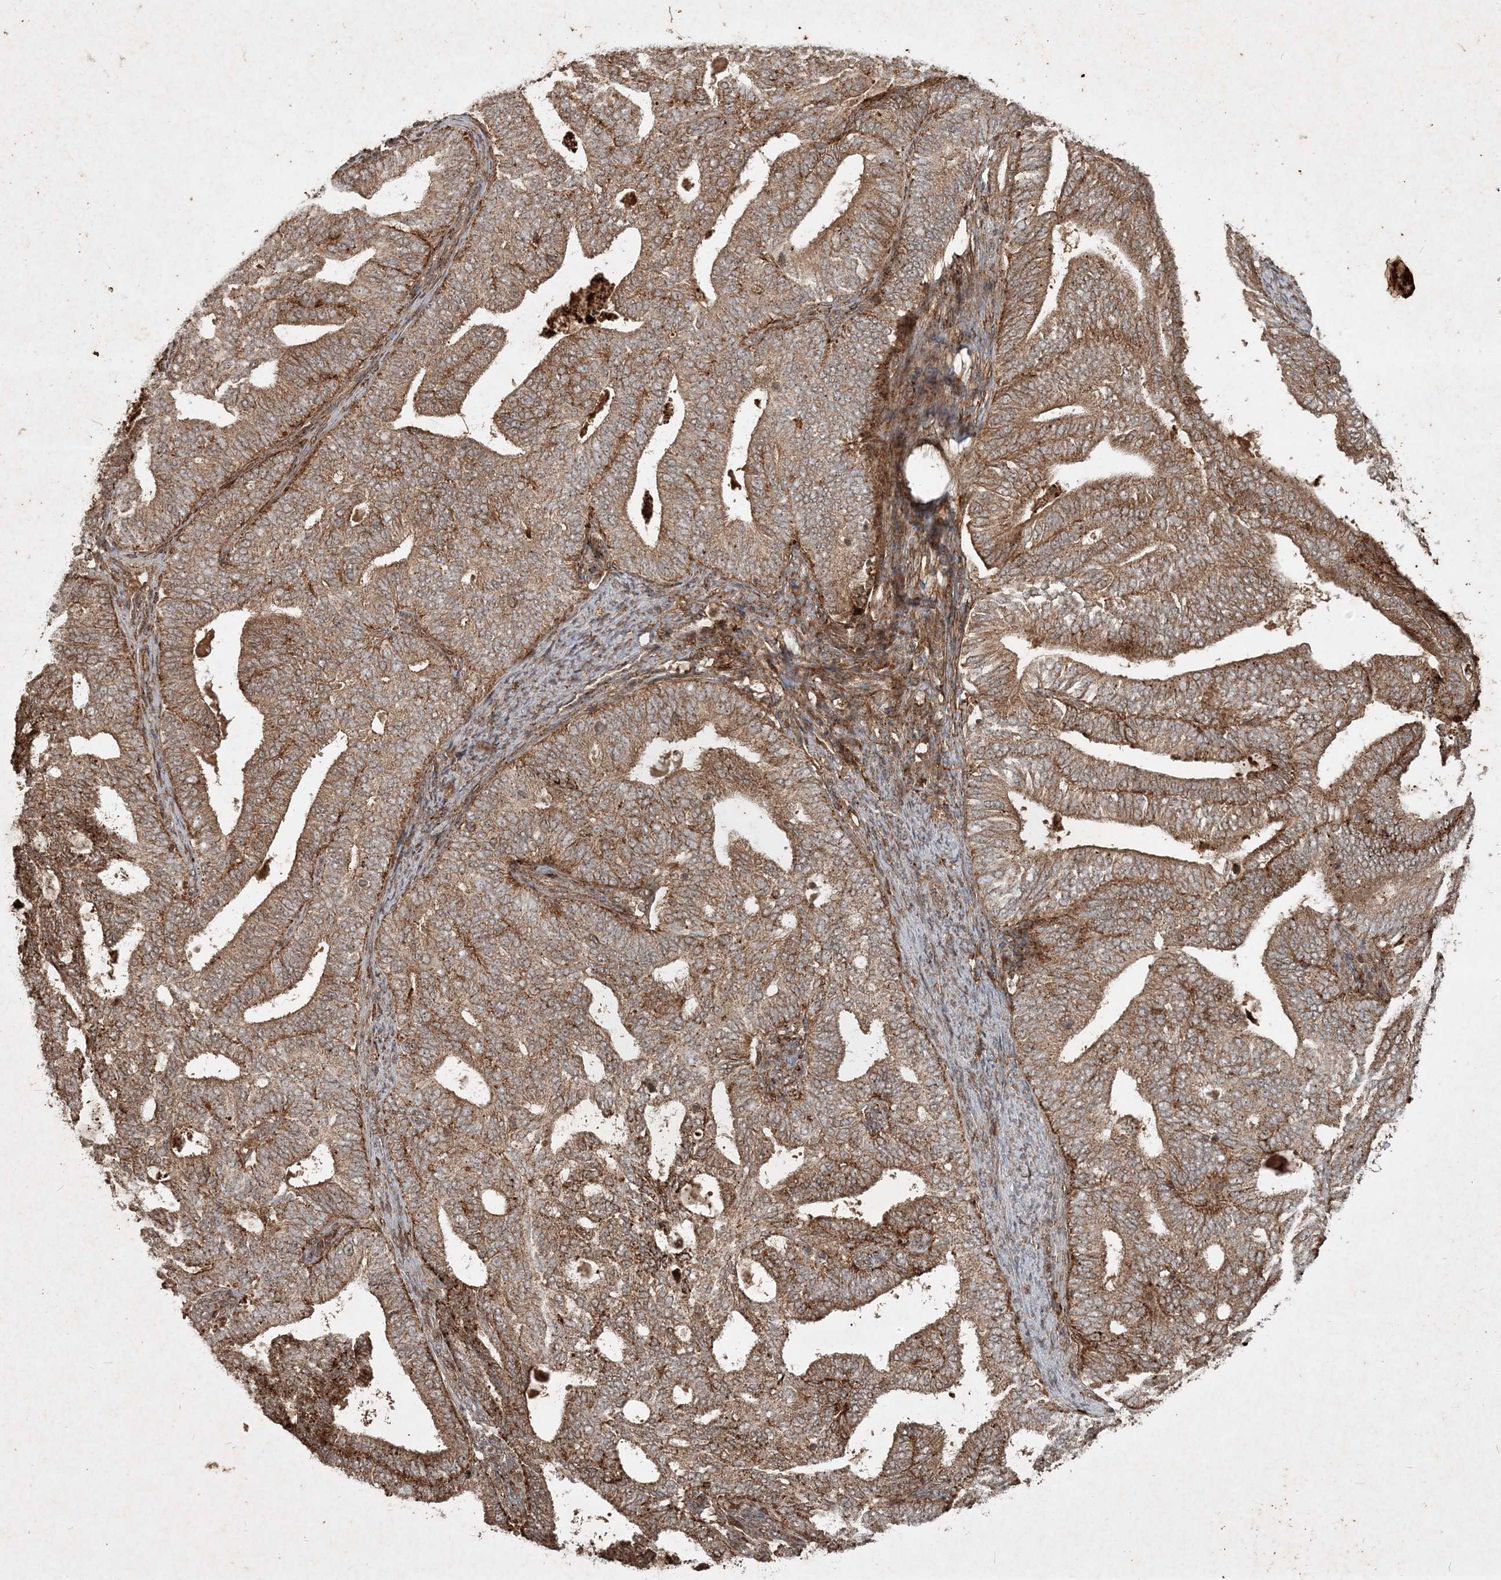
{"staining": {"intensity": "moderate", "quantity": ">75%", "location": "cytoplasmic/membranous"}, "tissue": "endometrial cancer", "cell_type": "Tumor cells", "image_type": "cancer", "snomed": [{"axis": "morphology", "description": "Adenocarcinoma, NOS"}, {"axis": "topography", "description": "Endometrium"}], "caption": "Immunohistochemistry (IHC) micrograph of neoplastic tissue: human endometrial cancer (adenocarcinoma) stained using immunohistochemistry (IHC) demonstrates medium levels of moderate protein expression localized specifically in the cytoplasmic/membranous of tumor cells, appearing as a cytoplasmic/membranous brown color.", "gene": "NARS1", "patient": {"sex": "female", "age": 58}}